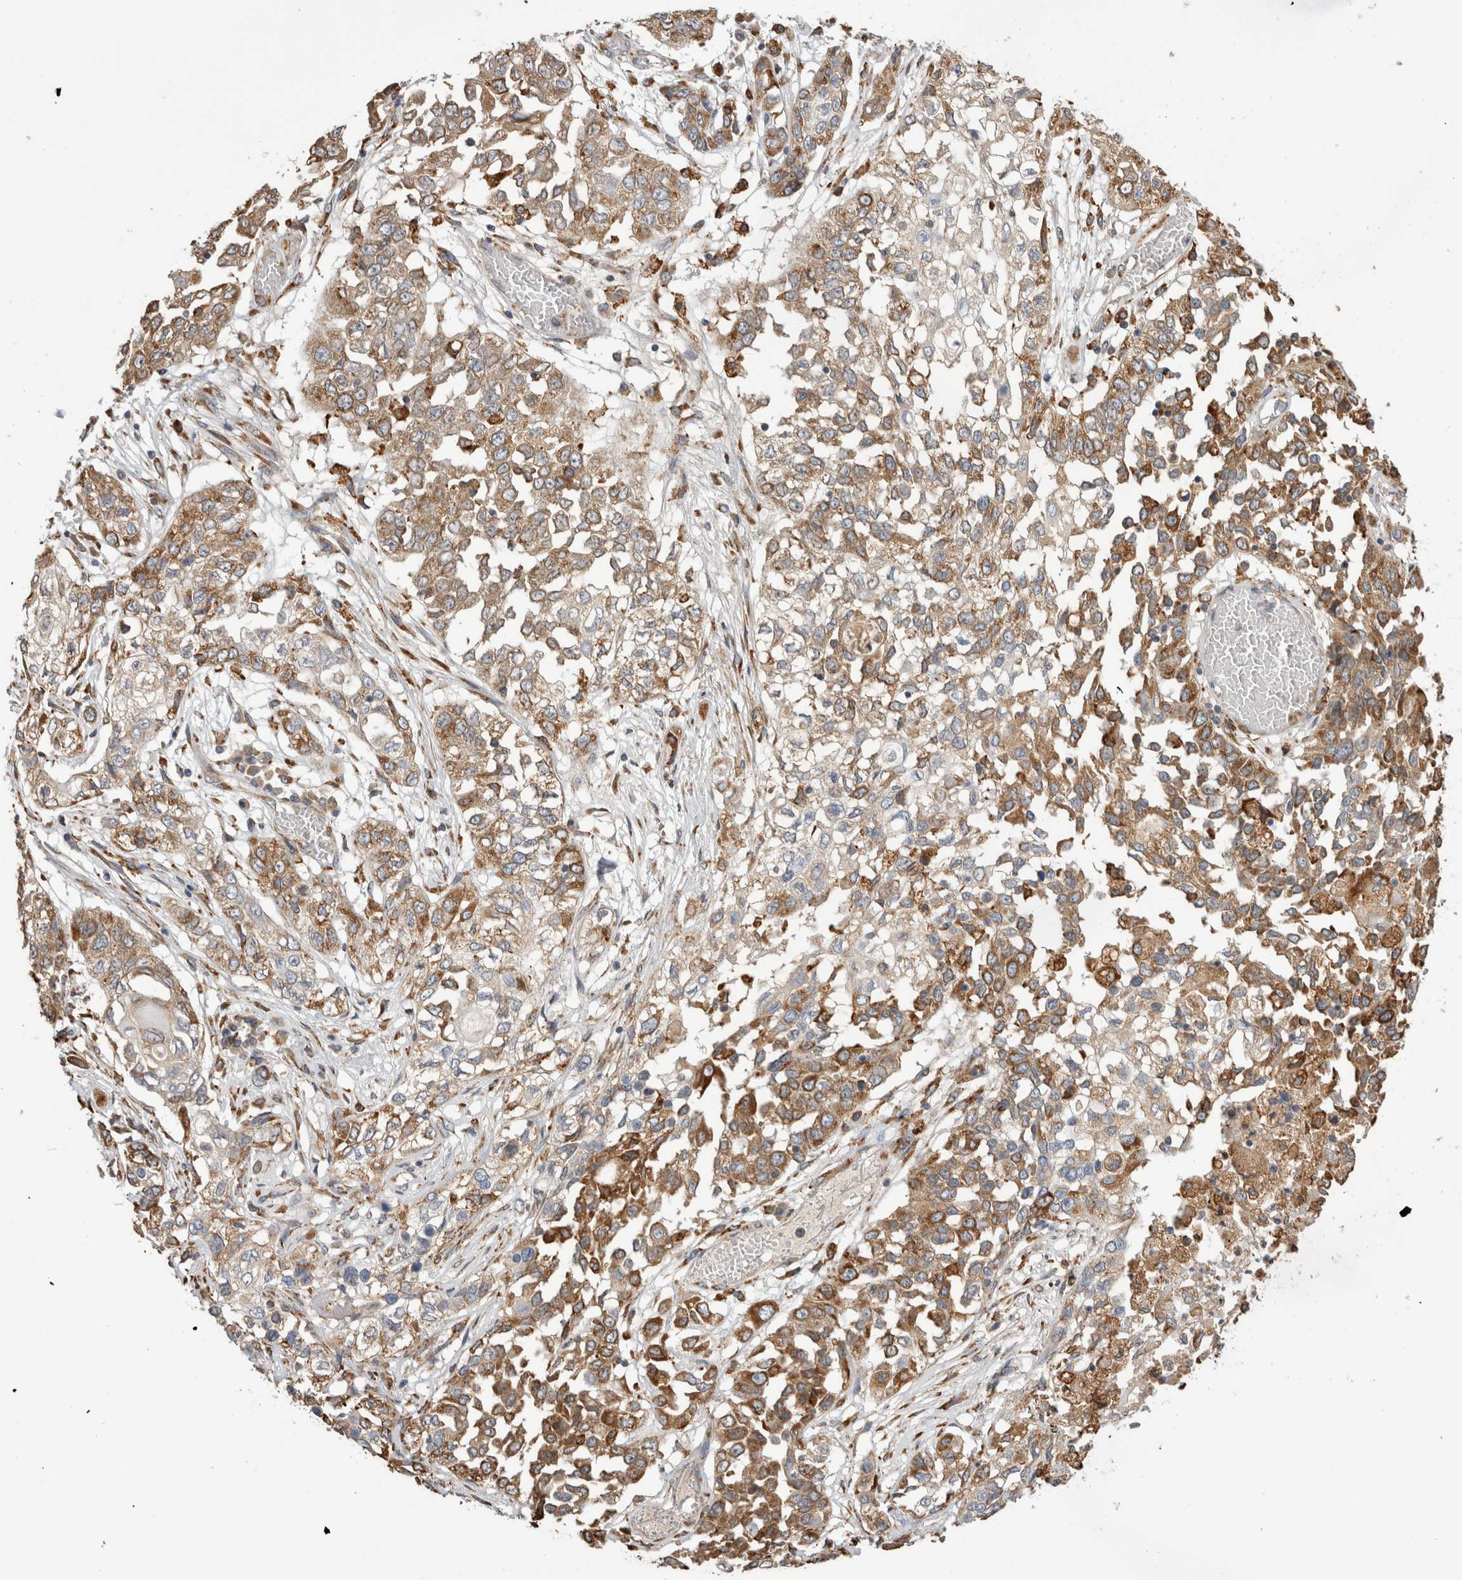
{"staining": {"intensity": "moderate", "quantity": ">75%", "location": "cytoplasmic/membranous"}, "tissue": "lung cancer", "cell_type": "Tumor cells", "image_type": "cancer", "snomed": [{"axis": "morphology", "description": "Squamous cell carcinoma, NOS"}, {"axis": "topography", "description": "Lung"}], "caption": "A micrograph of lung cancer (squamous cell carcinoma) stained for a protein demonstrates moderate cytoplasmic/membranous brown staining in tumor cells.", "gene": "LRPAP1", "patient": {"sex": "male", "age": 71}}